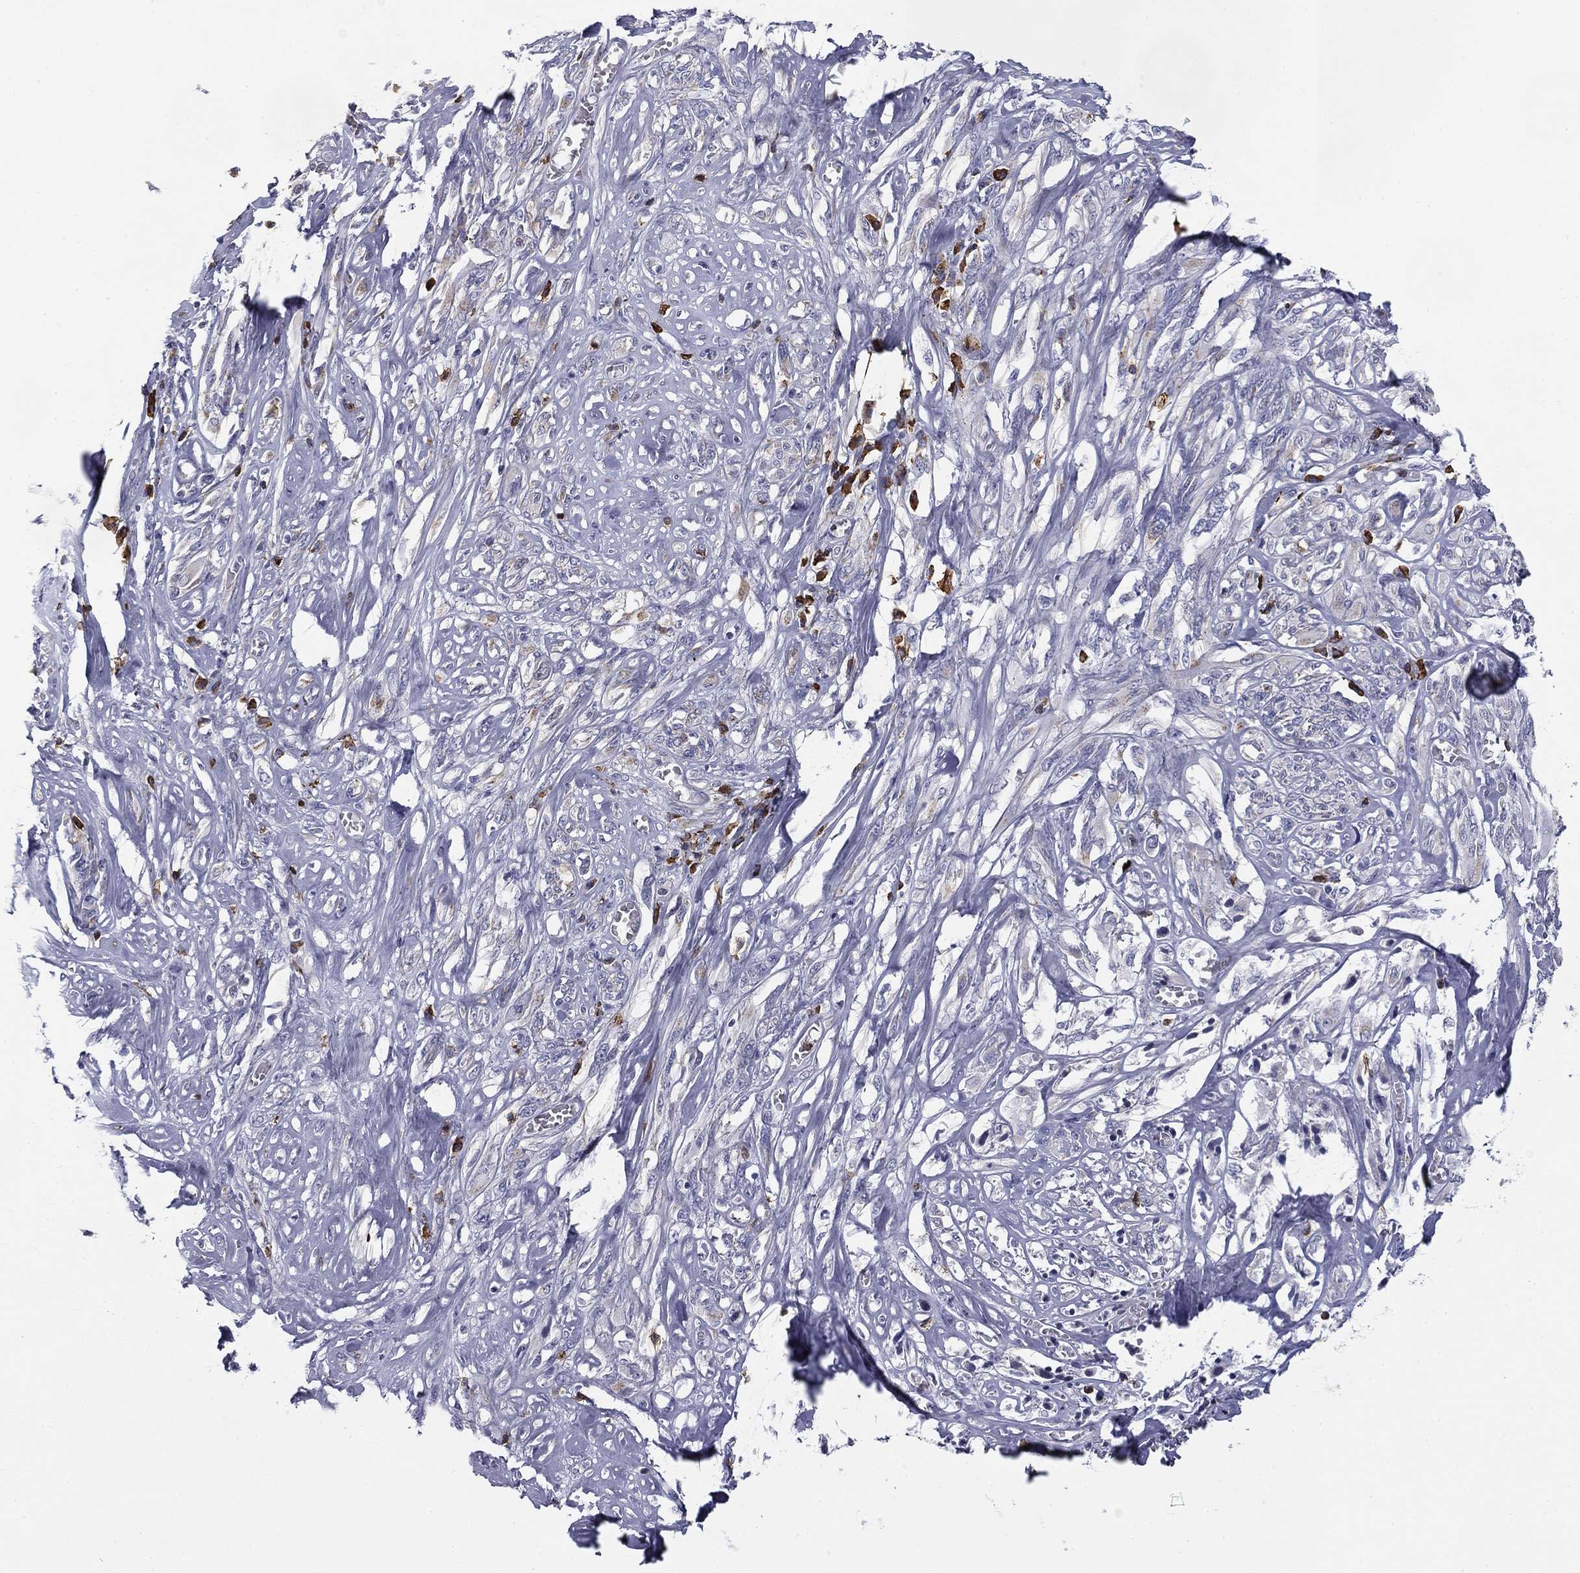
{"staining": {"intensity": "negative", "quantity": "none", "location": "none"}, "tissue": "melanoma", "cell_type": "Tumor cells", "image_type": "cancer", "snomed": [{"axis": "morphology", "description": "Malignant melanoma, NOS"}, {"axis": "topography", "description": "Skin"}], "caption": "This is a image of IHC staining of malignant melanoma, which shows no staining in tumor cells.", "gene": "TRAT1", "patient": {"sex": "female", "age": 91}}